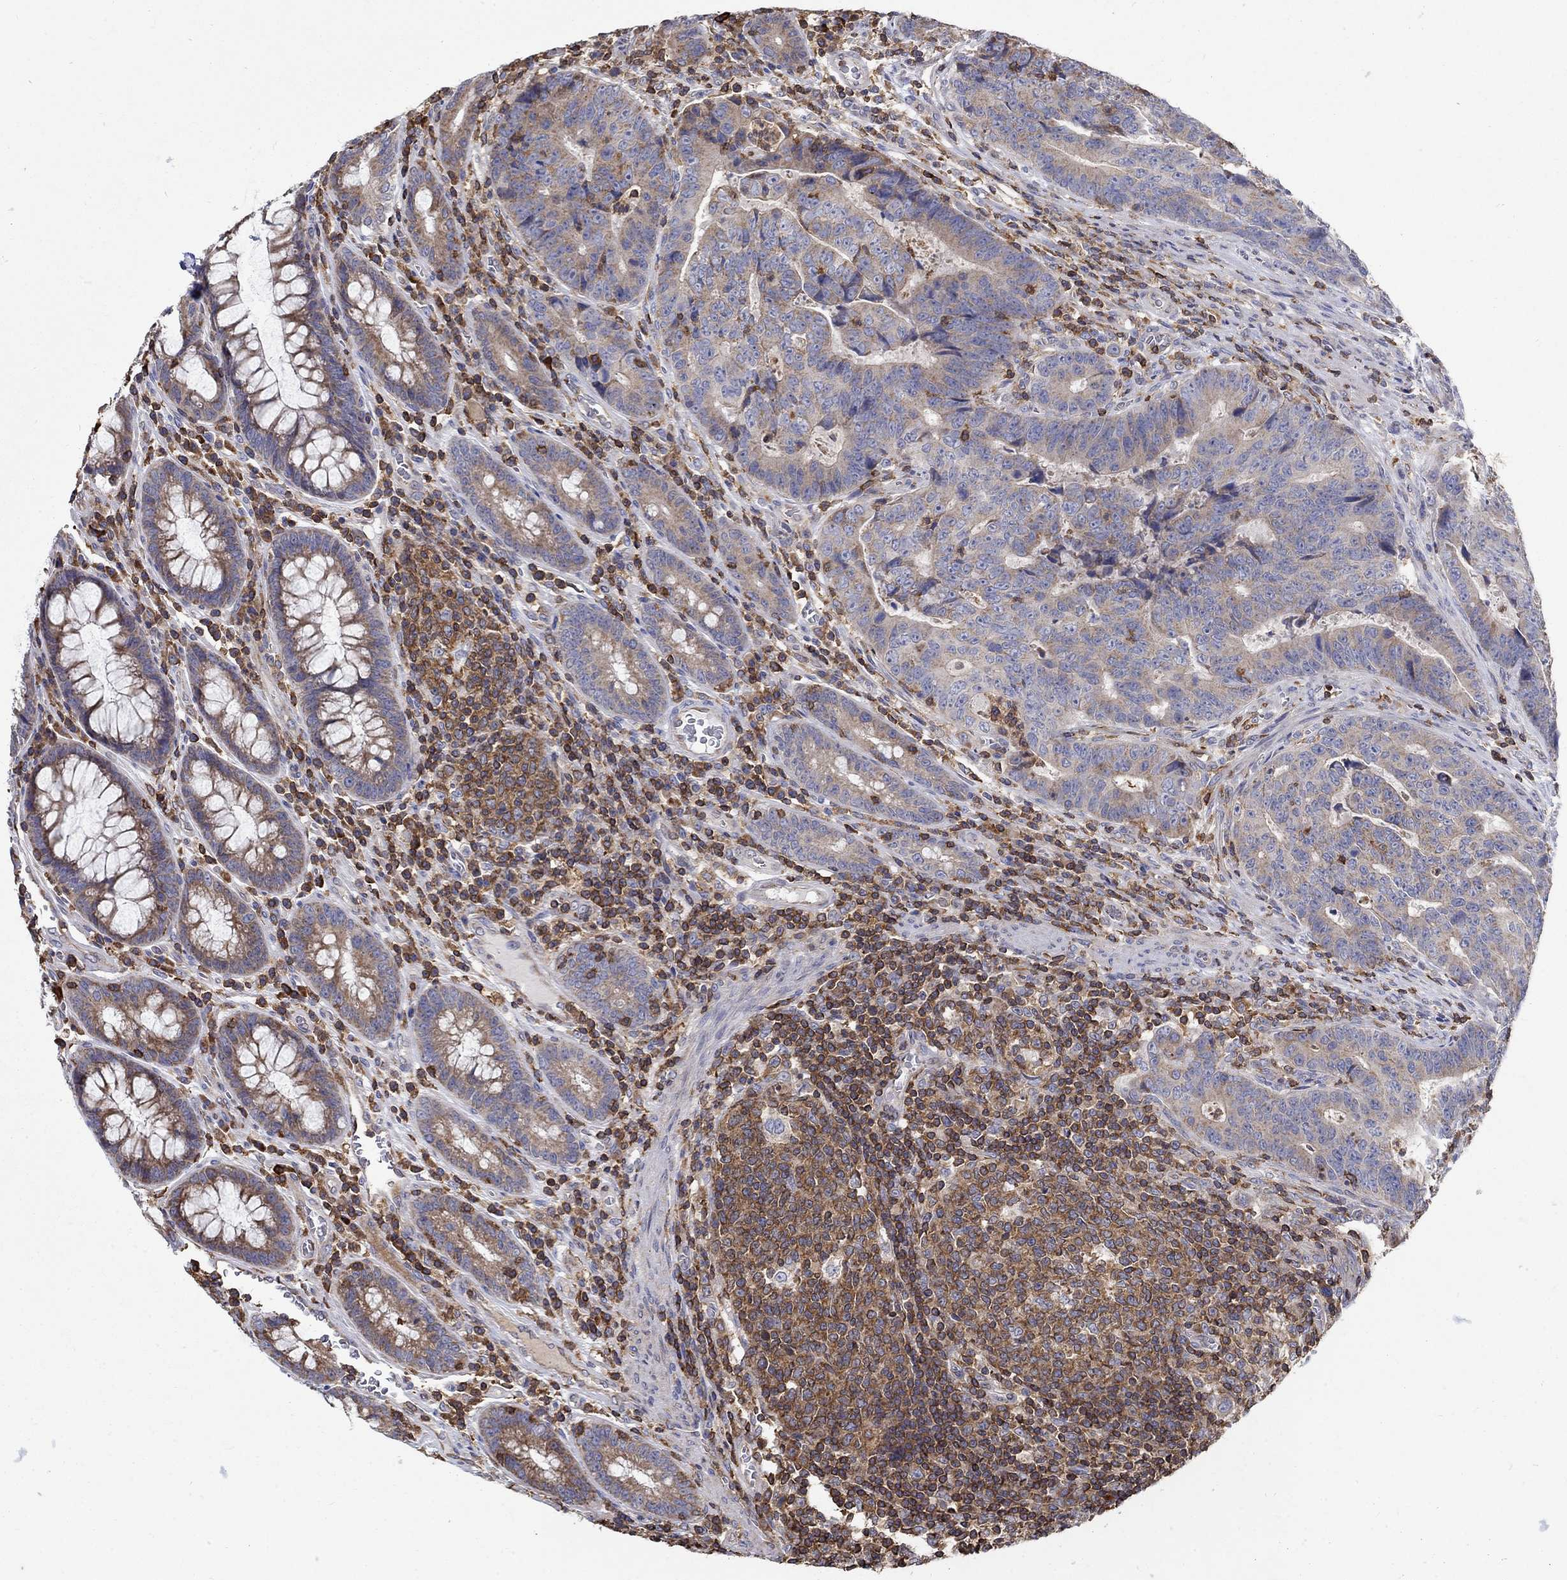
{"staining": {"intensity": "weak", "quantity": ">75%", "location": "cytoplasmic/membranous"}, "tissue": "colorectal cancer", "cell_type": "Tumor cells", "image_type": "cancer", "snomed": [{"axis": "morphology", "description": "Adenocarcinoma, NOS"}, {"axis": "topography", "description": "Colon"}], "caption": "Protein expression by immunohistochemistry (IHC) demonstrates weak cytoplasmic/membranous staining in about >75% of tumor cells in adenocarcinoma (colorectal).", "gene": "AGAP2", "patient": {"sex": "female", "age": 48}}